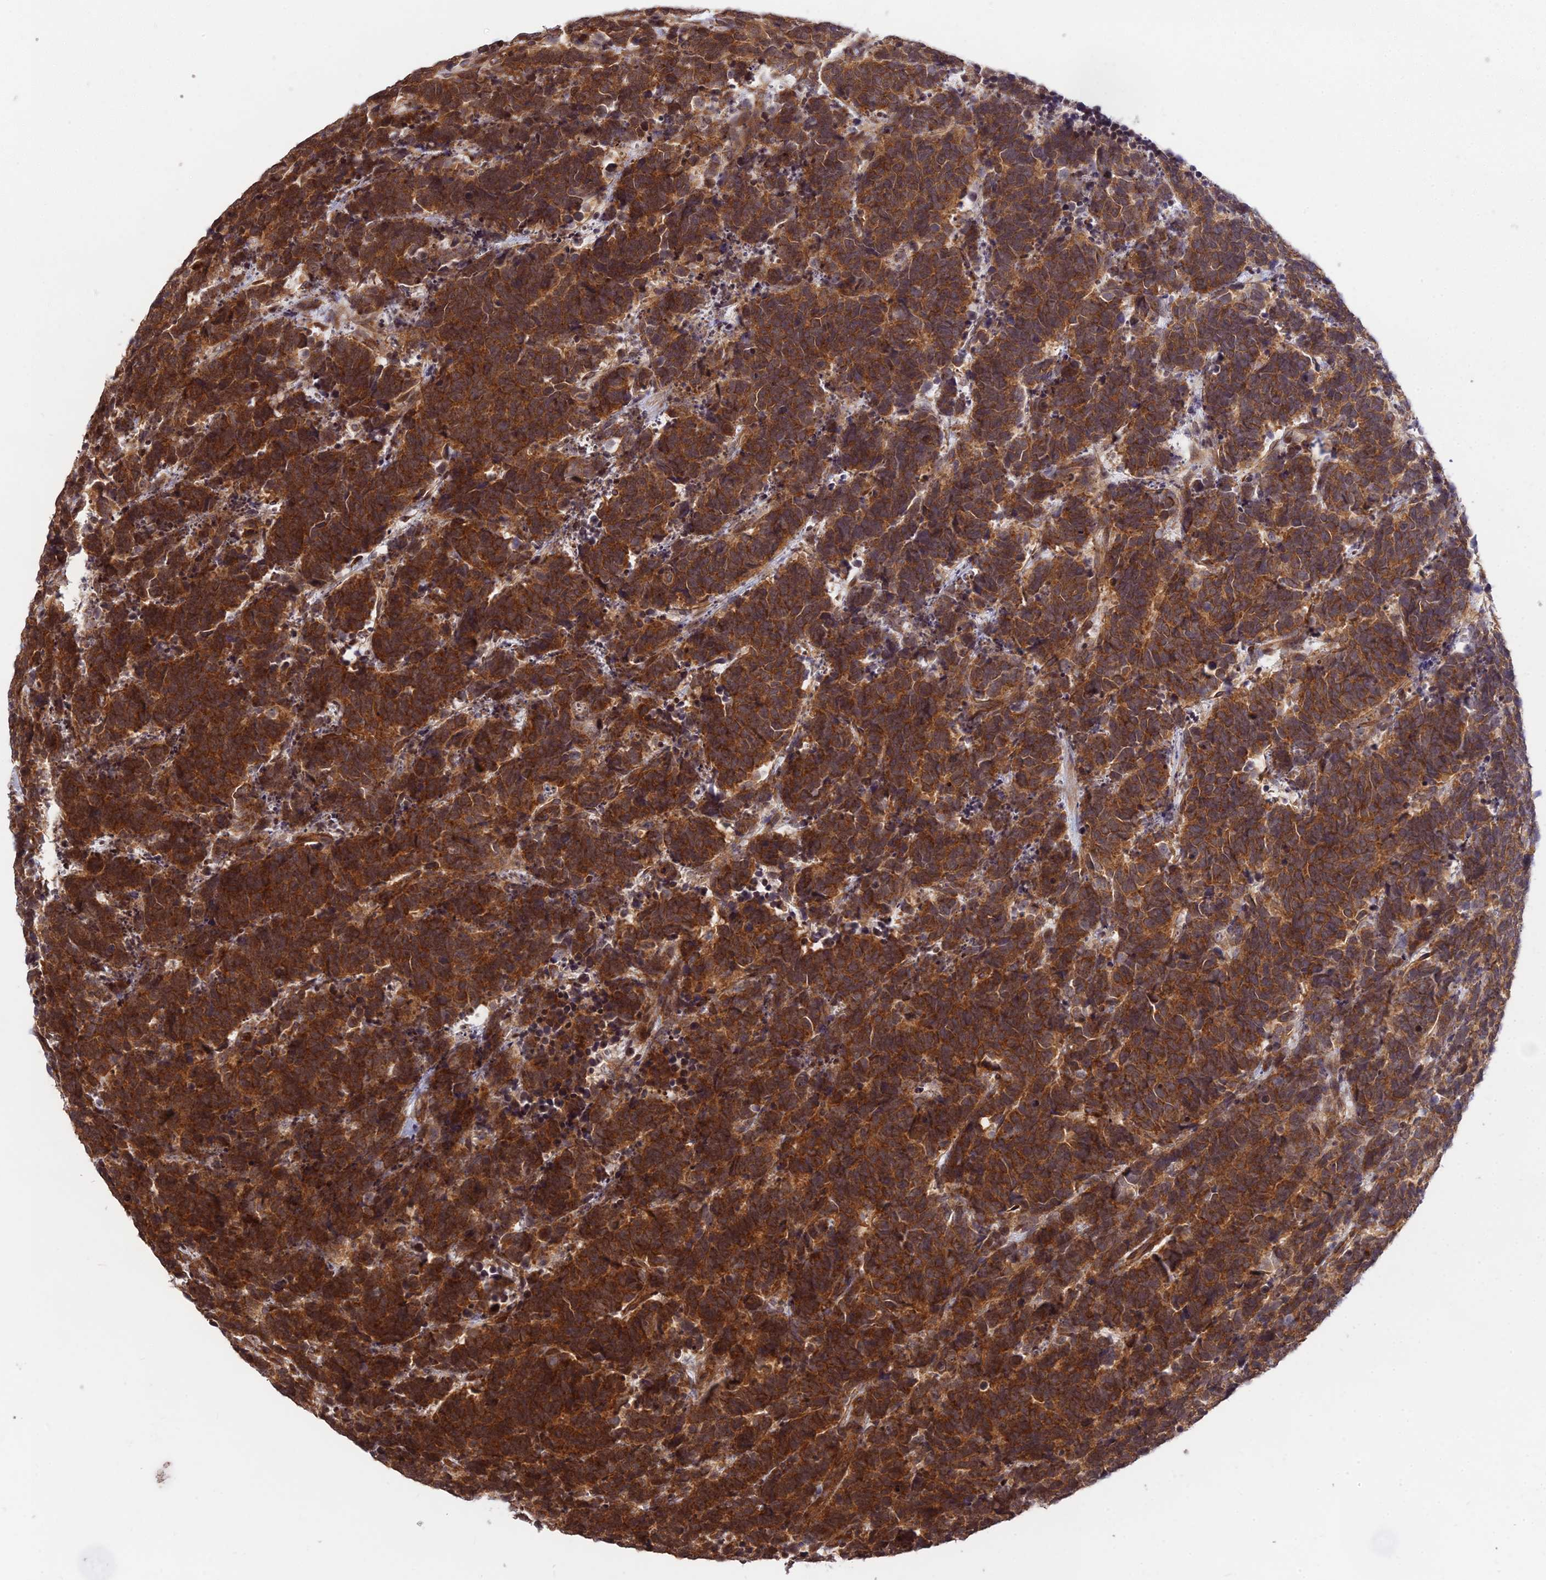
{"staining": {"intensity": "strong", "quantity": ">75%", "location": "cytoplasmic/membranous"}, "tissue": "carcinoid", "cell_type": "Tumor cells", "image_type": "cancer", "snomed": [{"axis": "morphology", "description": "Carcinoma, NOS"}, {"axis": "morphology", "description": "Carcinoid, malignant, NOS"}, {"axis": "topography", "description": "Urinary bladder"}], "caption": "Carcinoid was stained to show a protein in brown. There is high levels of strong cytoplasmic/membranous positivity in about >75% of tumor cells.", "gene": "SMG6", "patient": {"sex": "male", "age": 57}}